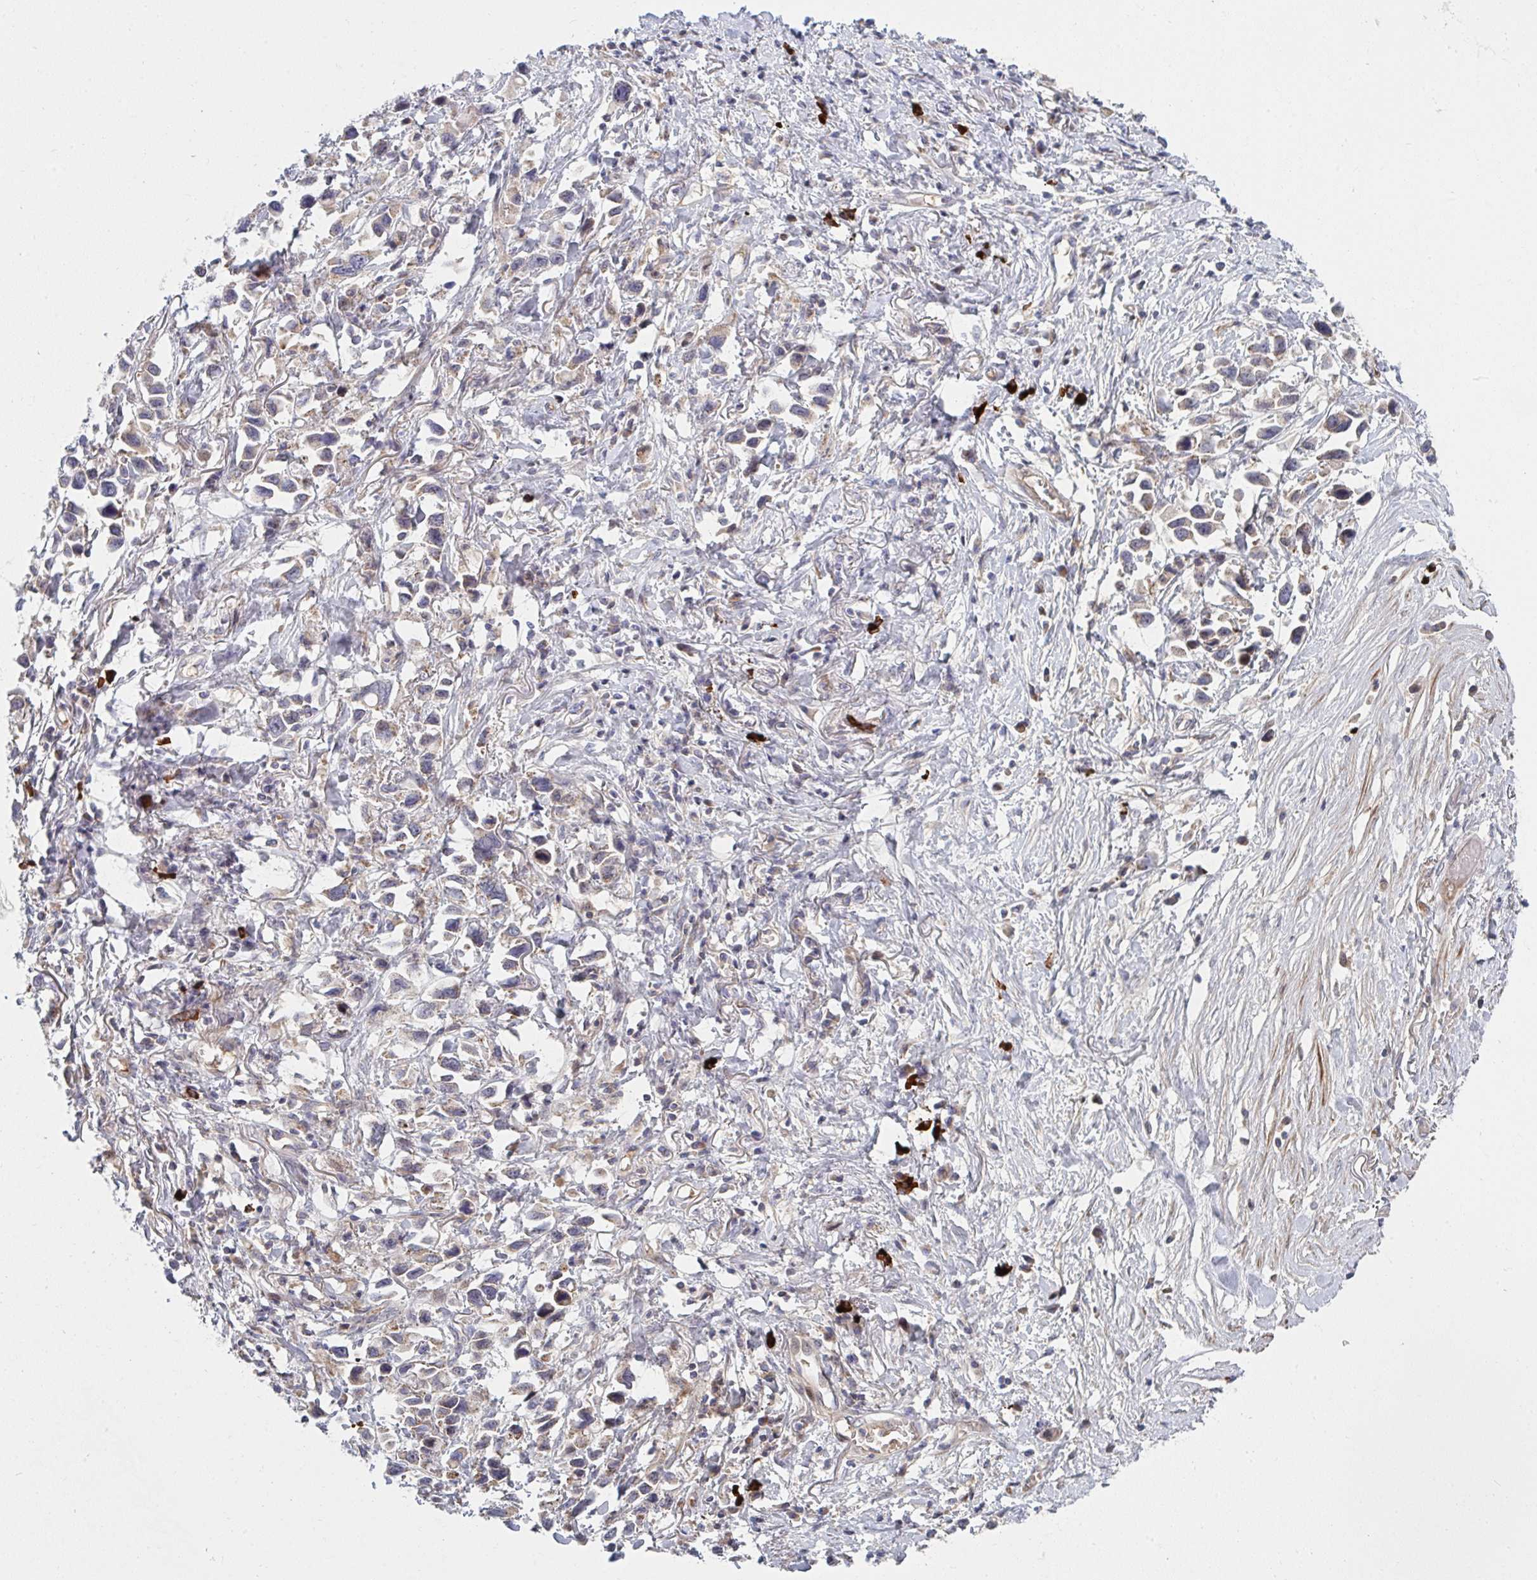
{"staining": {"intensity": "weak", "quantity": "25%-75%", "location": "cytoplasmic/membranous"}, "tissue": "stomach cancer", "cell_type": "Tumor cells", "image_type": "cancer", "snomed": [{"axis": "morphology", "description": "Adenocarcinoma, NOS"}, {"axis": "topography", "description": "Stomach"}], "caption": "Human stomach cancer (adenocarcinoma) stained with a brown dye demonstrates weak cytoplasmic/membranous positive positivity in approximately 25%-75% of tumor cells.", "gene": "TNFSF4", "patient": {"sex": "female", "age": 81}}